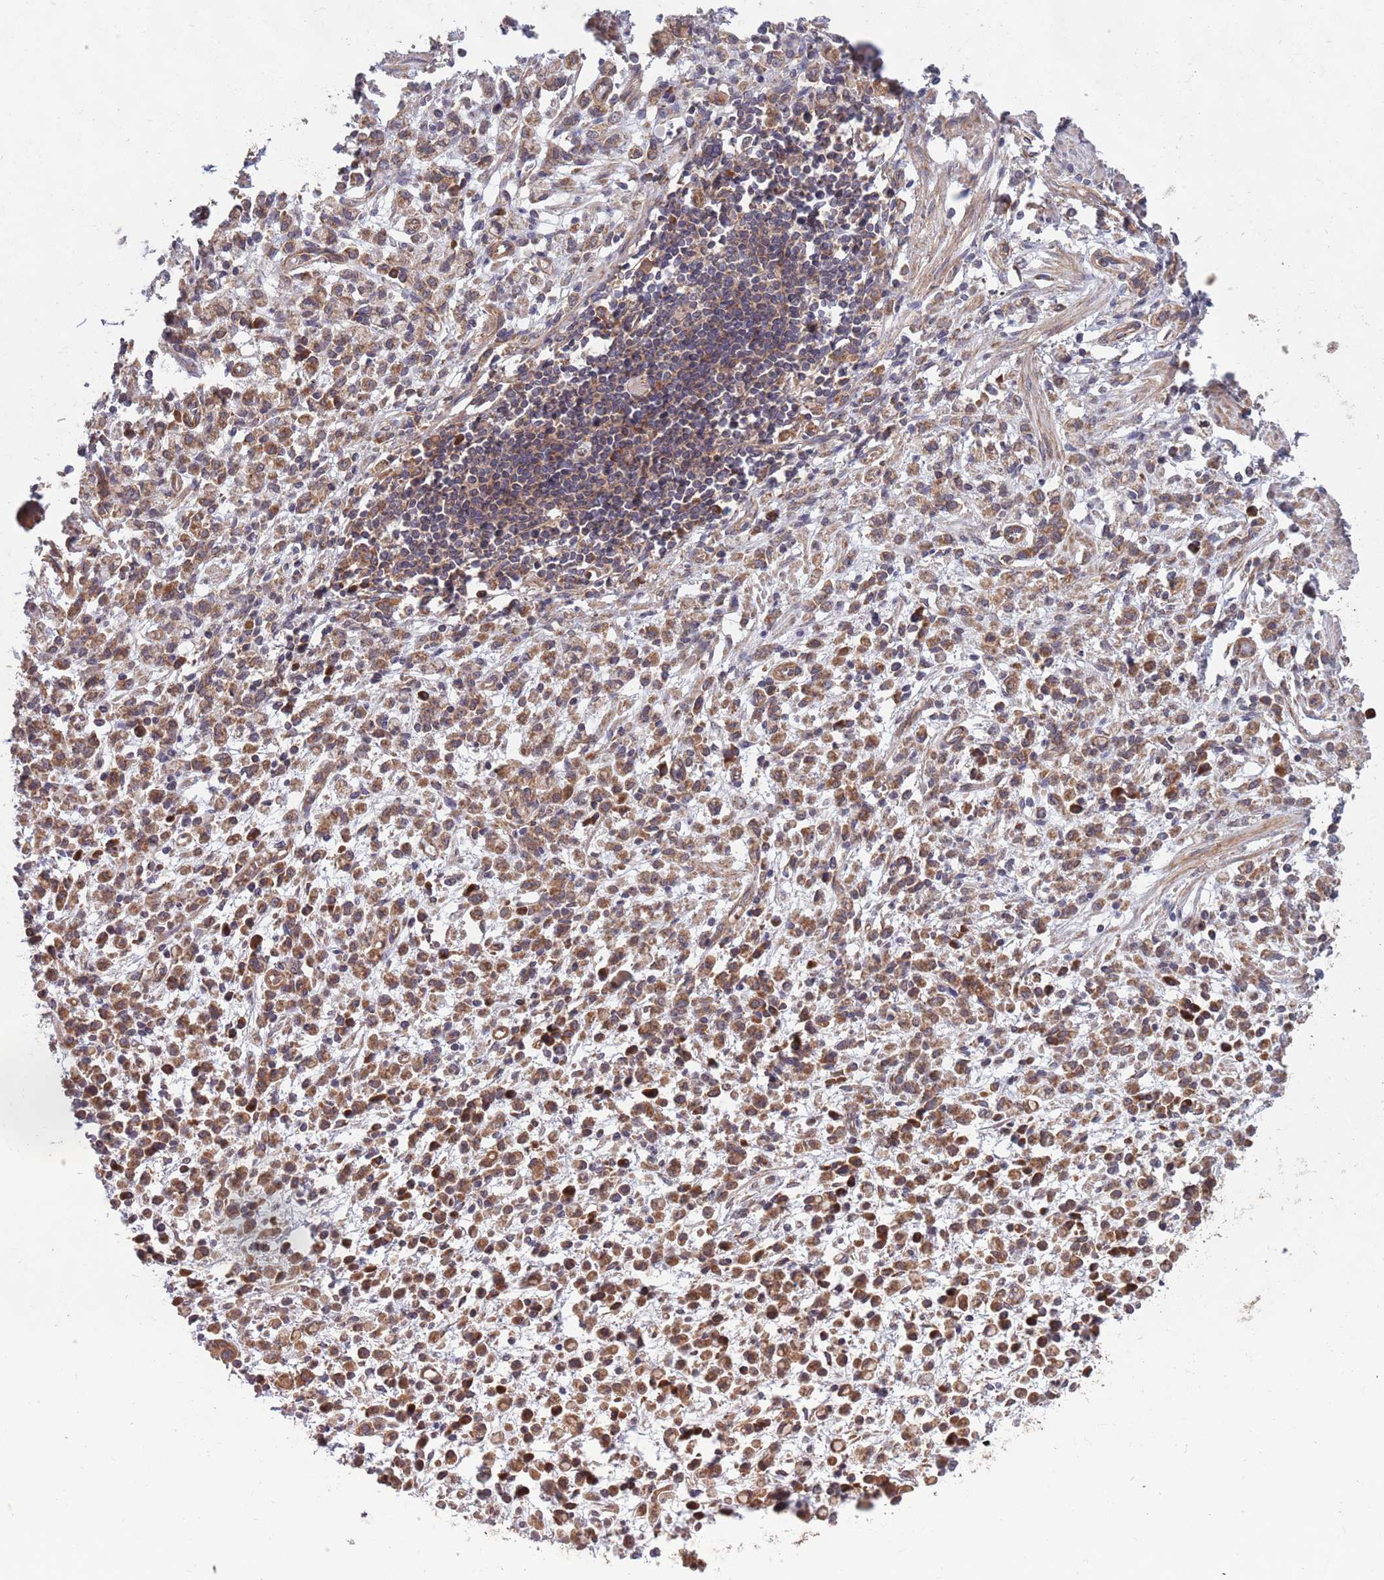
{"staining": {"intensity": "moderate", "quantity": ">75%", "location": "cytoplasmic/membranous"}, "tissue": "stomach cancer", "cell_type": "Tumor cells", "image_type": "cancer", "snomed": [{"axis": "morphology", "description": "Adenocarcinoma, NOS"}, {"axis": "topography", "description": "Stomach"}], "caption": "DAB (3,3'-diaminobenzidine) immunohistochemical staining of stomach cancer (adenocarcinoma) shows moderate cytoplasmic/membranous protein positivity in about >75% of tumor cells.", "gene": "MFNG", "patient": {"sex": "male", "age": 77}}